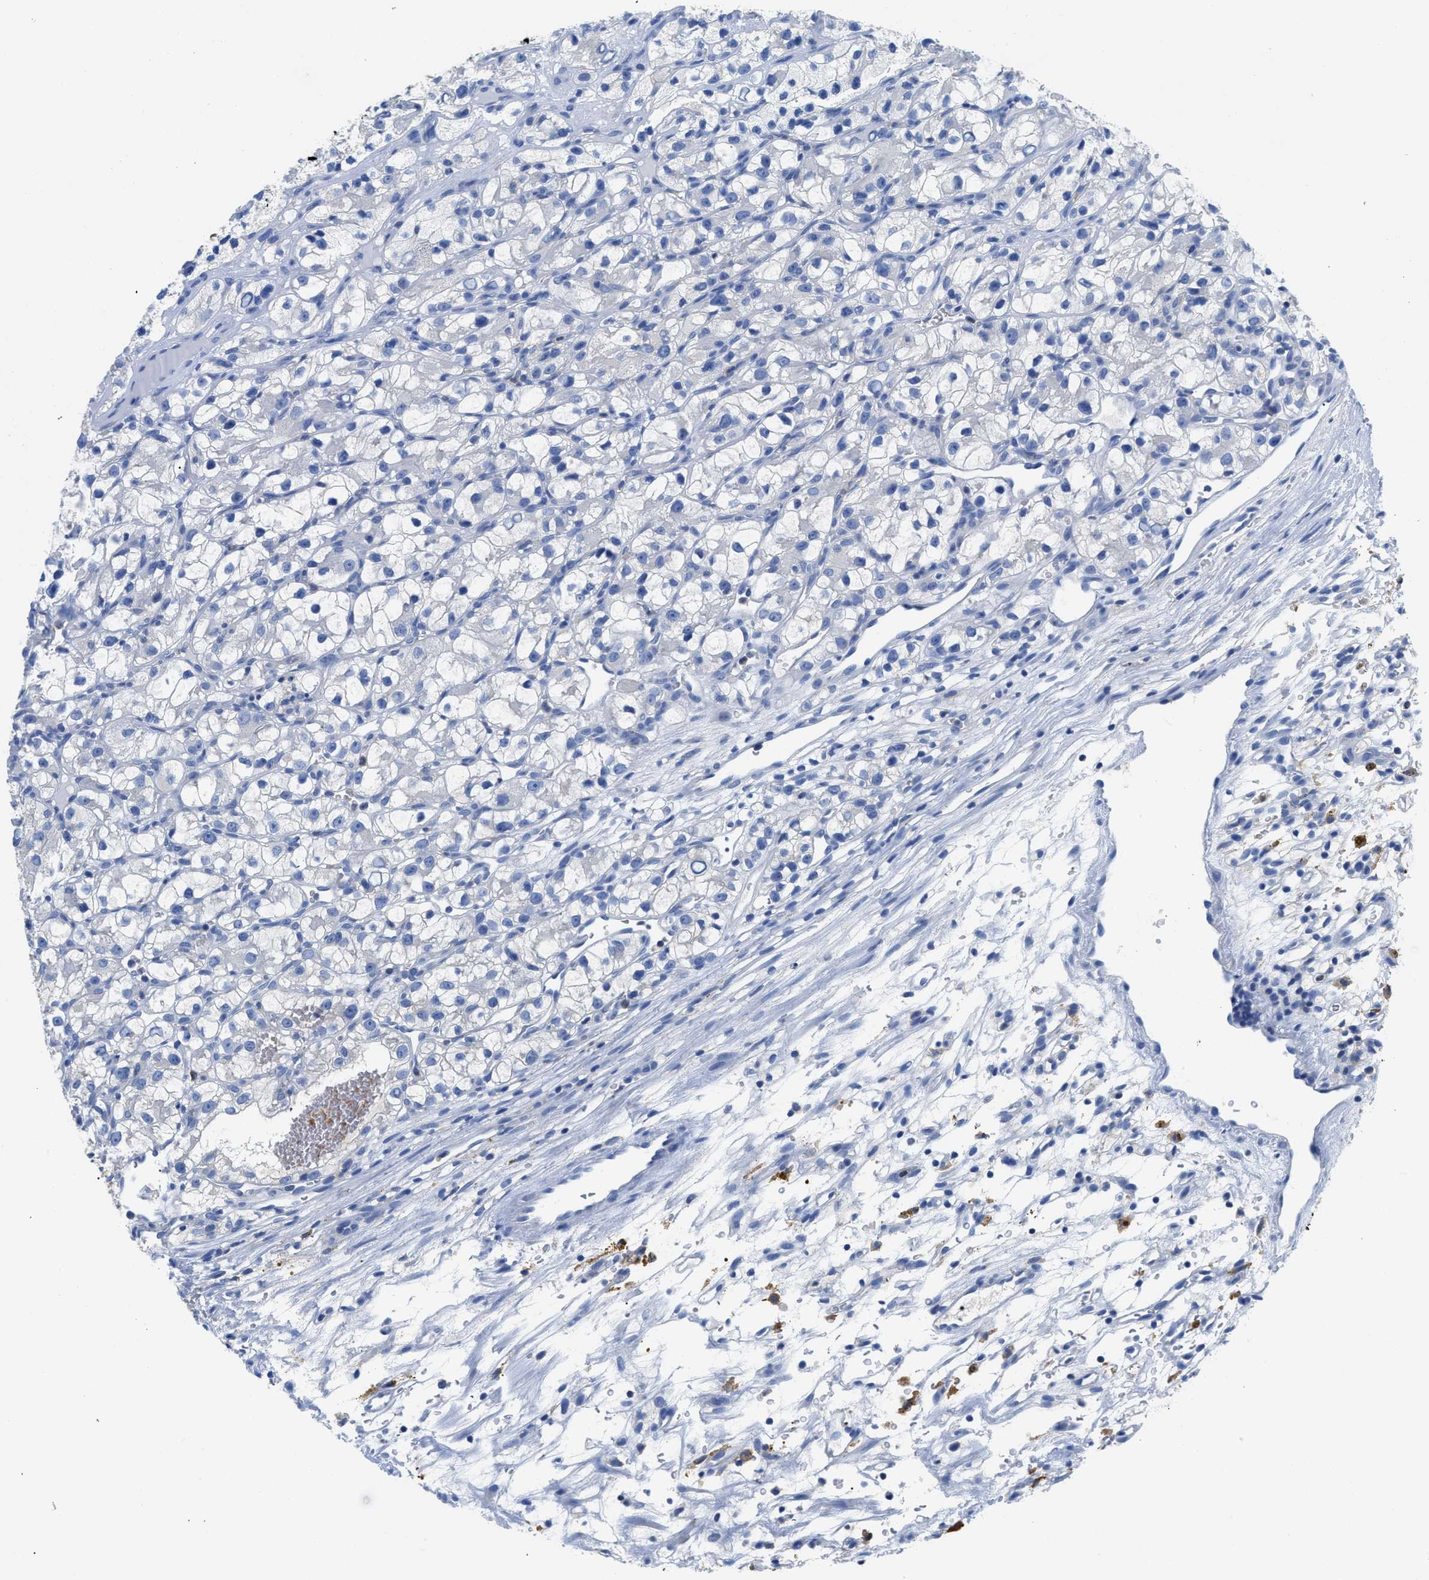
{"staining": {"intensity": "negative", "quantity": "none", "location": "none"}, "tissue": "renal cancer", "cell_type": "Tumor cells", "image_type": "cancer", "snomed": [{"axis": "morphology", "description": "Adenocarcinoma, NOS"}, {"axis": "topography", "description": "Kidney"}], "caption": "Protein analysis of renal adenocarcinoma displays no significant positivity in tumor cells.", "gene": "NEB", "patient": {"sex": "female", "age": 57}}